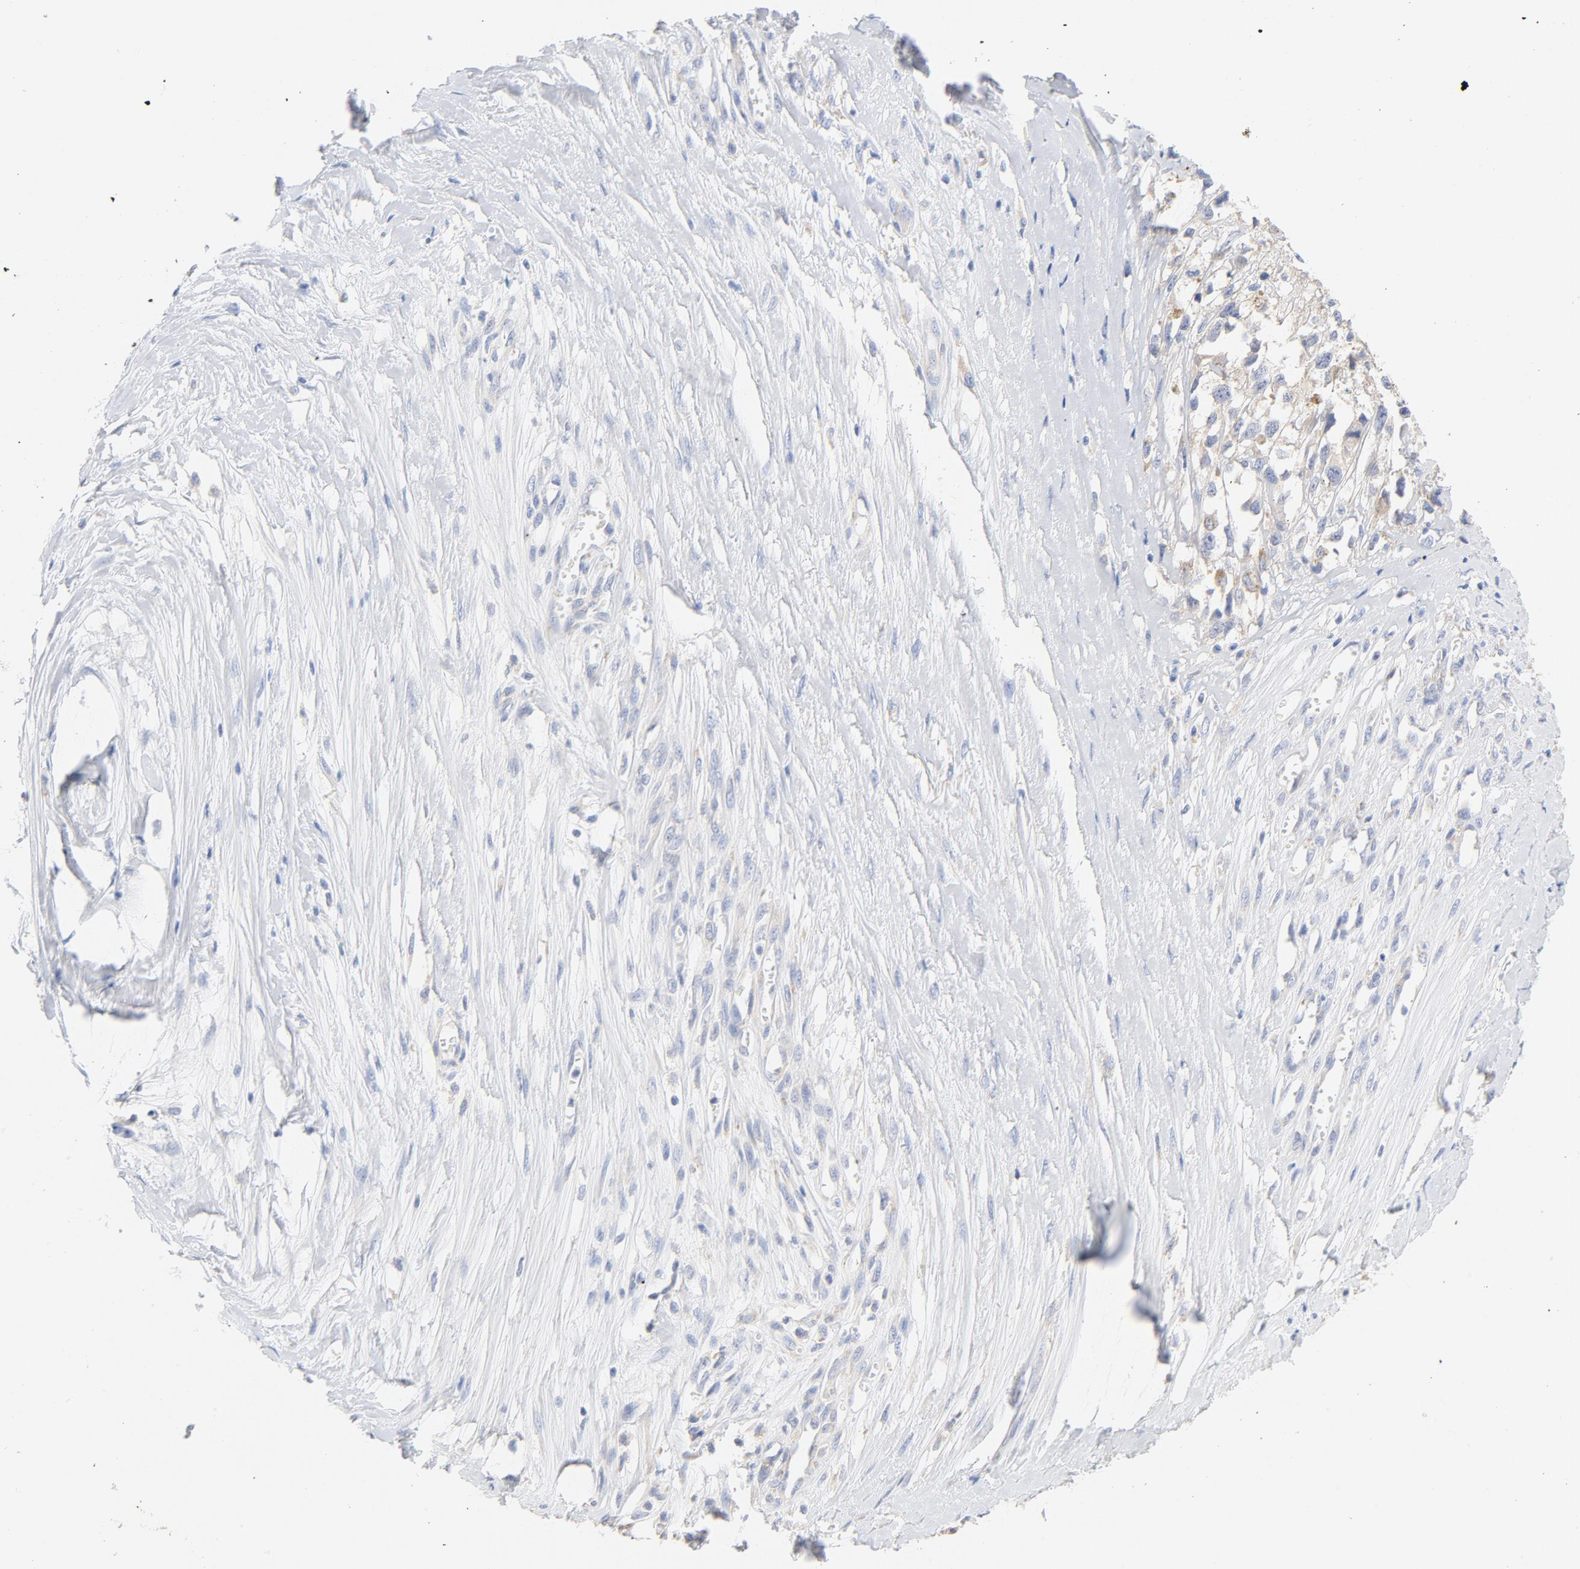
{"staining": {"intensity": "weak", "quantity": "<25%", "location": "cytoplasmic/membranous"}, "tissue": "melanoma", "cell_type": "Tumor cells", "image_type": "cancer", "snomed": [{"axis": "morphology", "description": "Malignant melanoma, Metastatic site"}, {"axis": "topography", "description": "Lymph node"}], "caption": "This is an IHC photomicrograph of human melanoma. There is no staining in tumor cells.", "gene": "TLR4", "patient": {"sex": "male", "age": 59}}